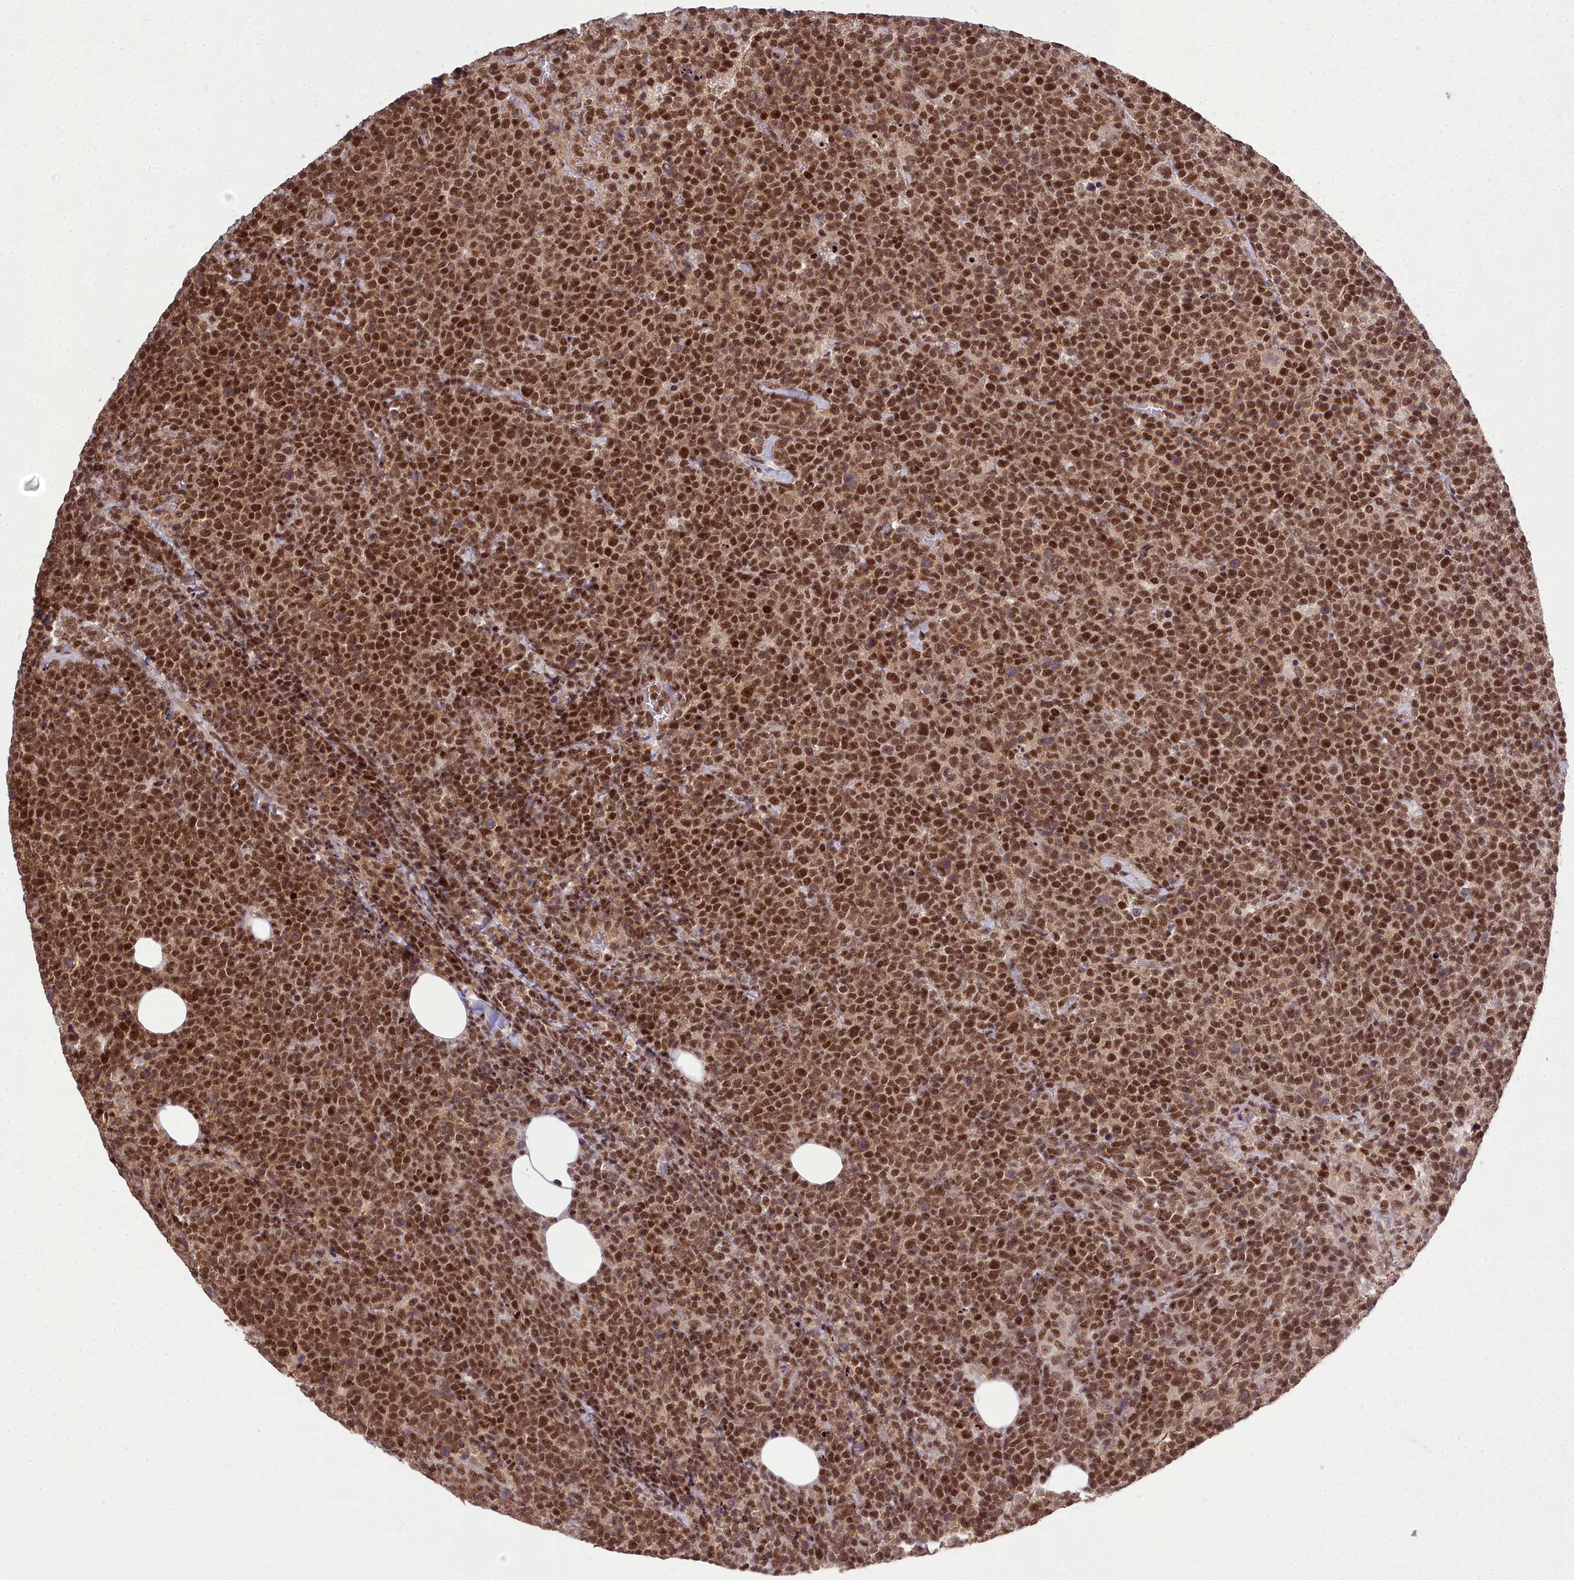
{"staining": {"intensity": "strong", "quantity": ">75%", "location": "nuclear"}, "tissue": "lymphoma", "cell_type": "Tumor cells", "image_type": "cancer", "snomed": [{"axis": "morphology", "description": "Malignant lymphoma, non-Hodgkin's type, High grade"}, {"axis": "topography", "description": "Lymph node"}], "caption": "Tumor cells demonstrate high levels of strong nuclear positivity in approximately >75% of cells in lymphoma.", "gene": "GMEB1", "patient": {"sex": "male", "age": 61}}